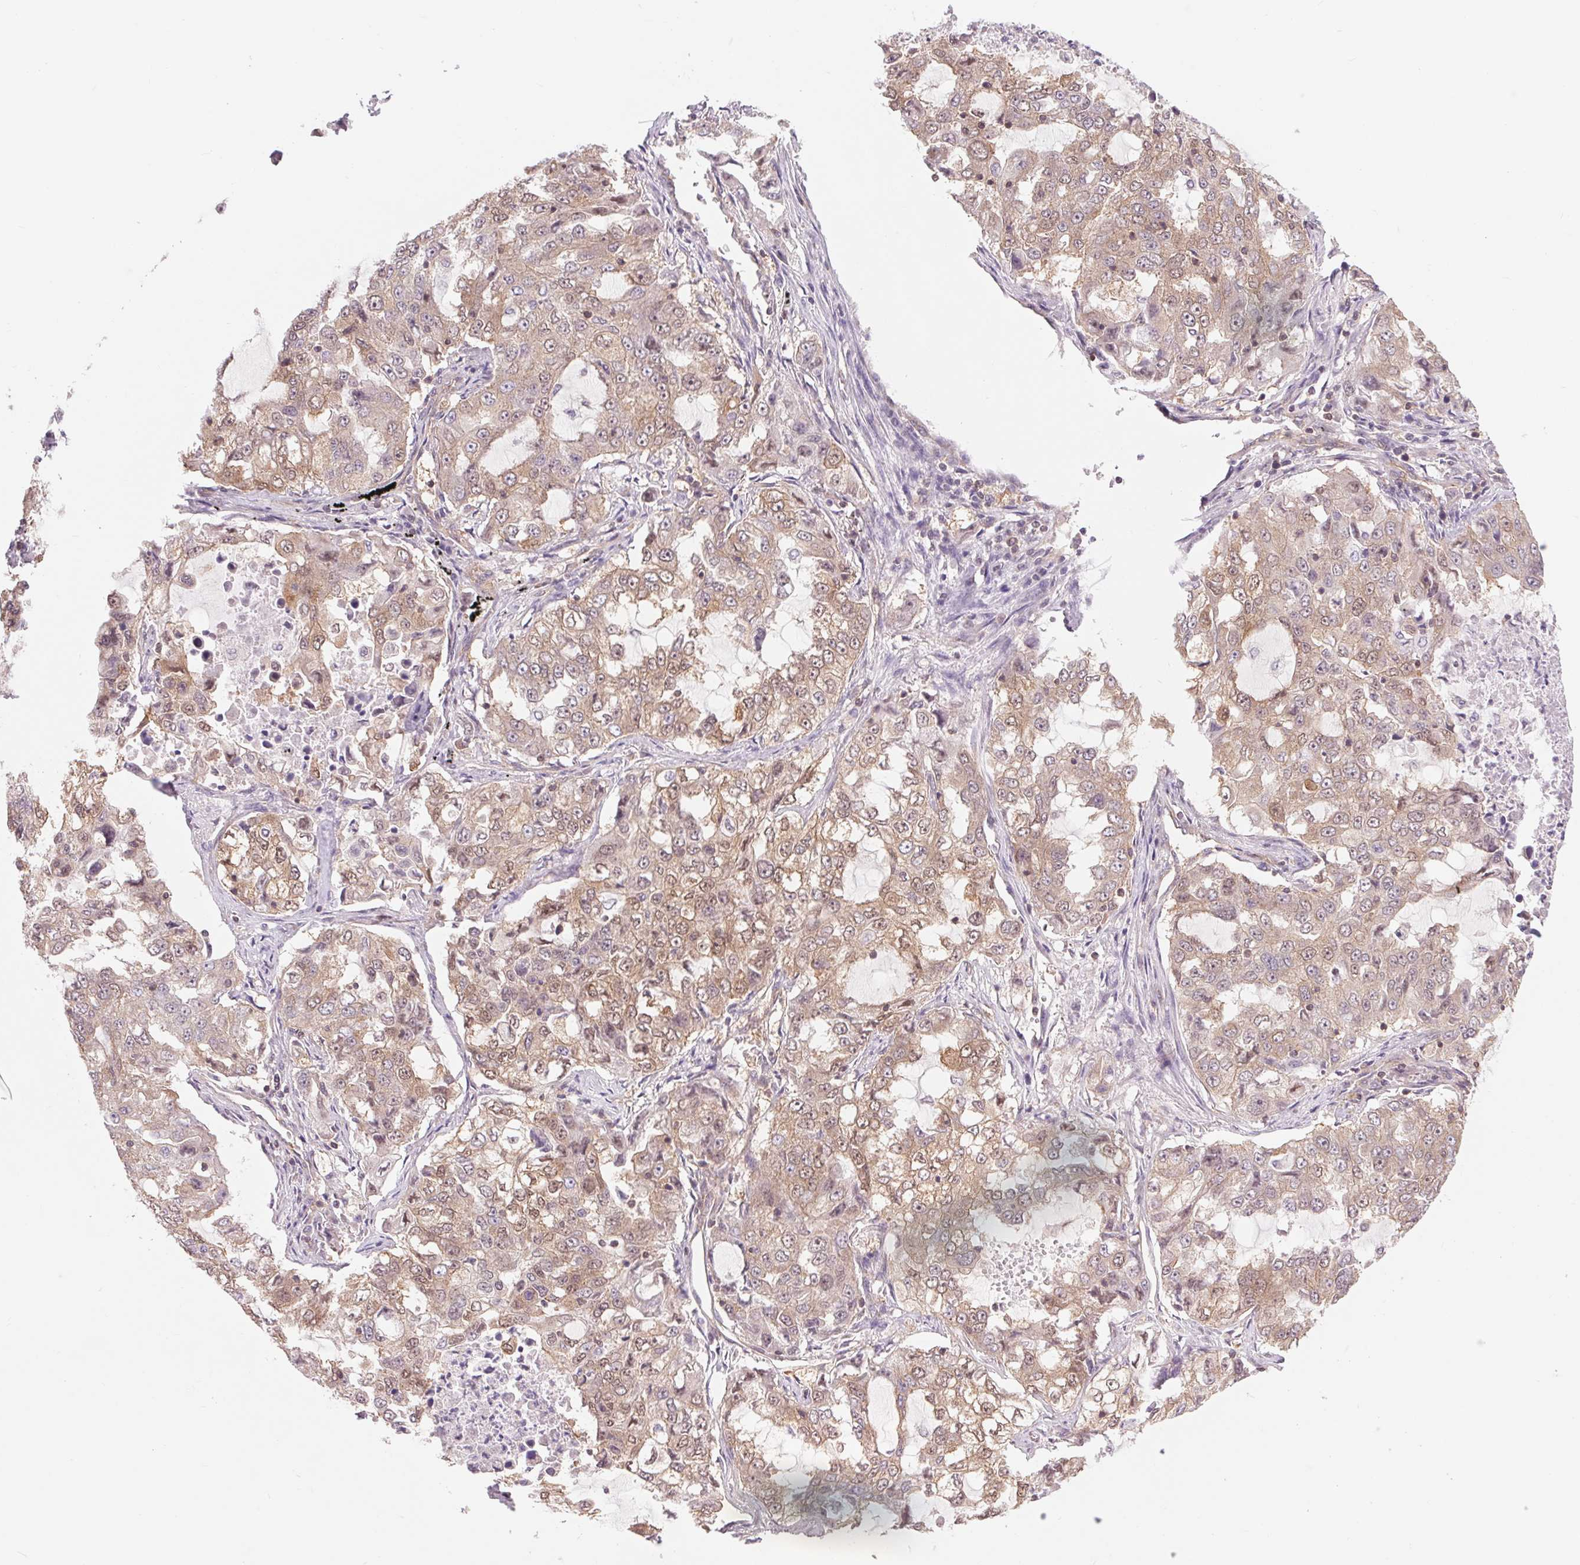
{"staining": {"intensity": "weak", "quantity": ">75%", "location": "cytoplasmic/membranous"}, "tissue": "lung cancer", "cell_type": "Tumor cells", "image_type": "cancer", "snomed": [{"axis": "morphology", "description": "Adenocarcinoma, NOS"}, {"axis": "topography", "description": "Lung"}], "caption": "Lung cancer (adenocarcinoma) stained for a protein exhibits weak cytoplasmic/membranous positivity in tumor cells.", "gene": "SH3RF2", "patient": {"sex": "female", "age": 61}}